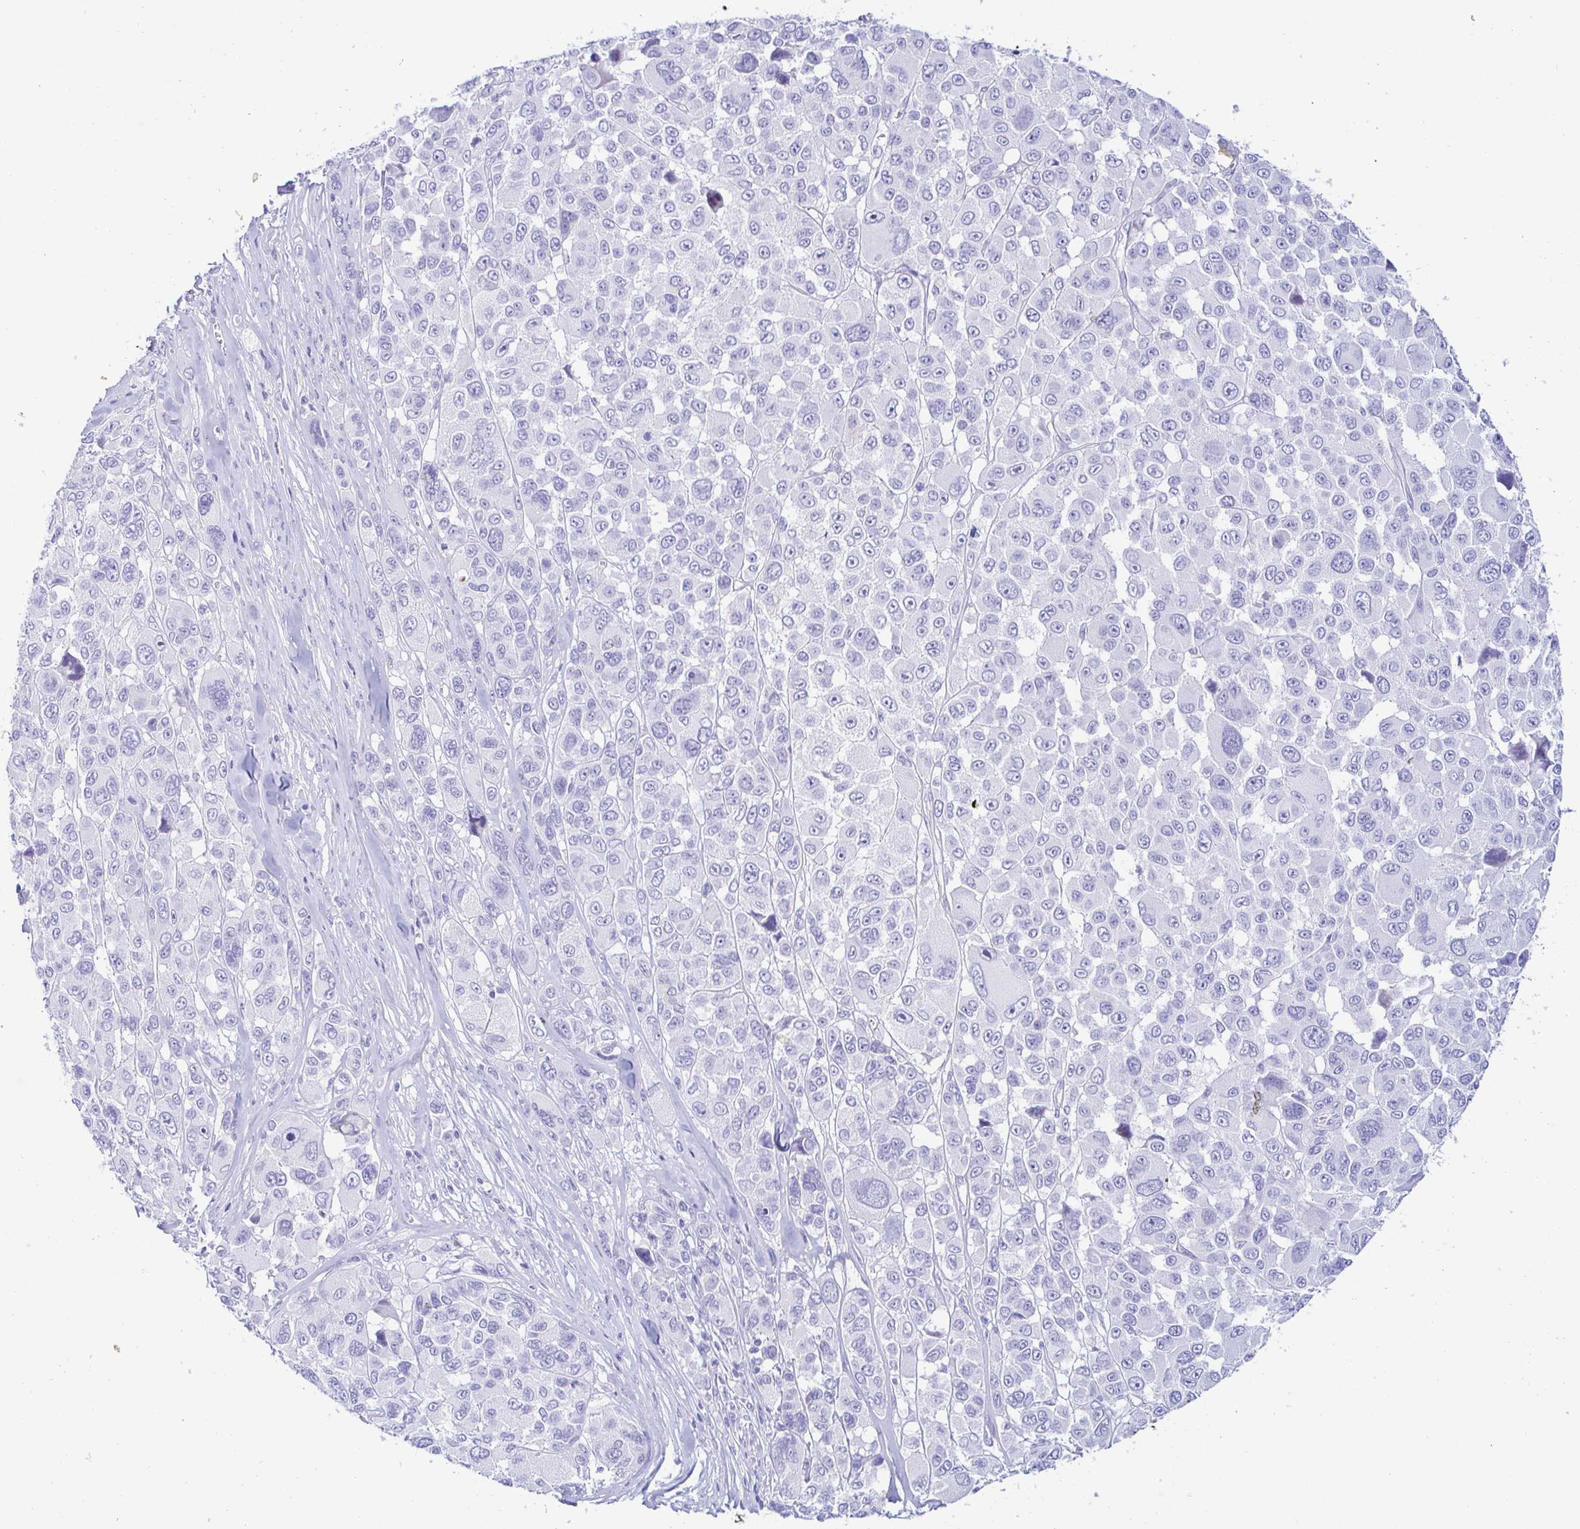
{"staining": {"intensity": "negative", "quantity": "none", "location": "none"}, "tissue": "melanoma", "cell_type": "Tumor cells", "image_type": "cancer", "snomed": [{"axis": "morphology", "description": "Malignant melanoma, NOS"}, {"axis": "topography", "description": "Skin"}], "caption": "DAB (3,3'-diaminobenzidine) immunohistochemical staining of human malignant melanoma demonstrates no significant staining in tumor cells.", "gene": "PINLYP", "patient": {"sex": "female", "age": 66}}